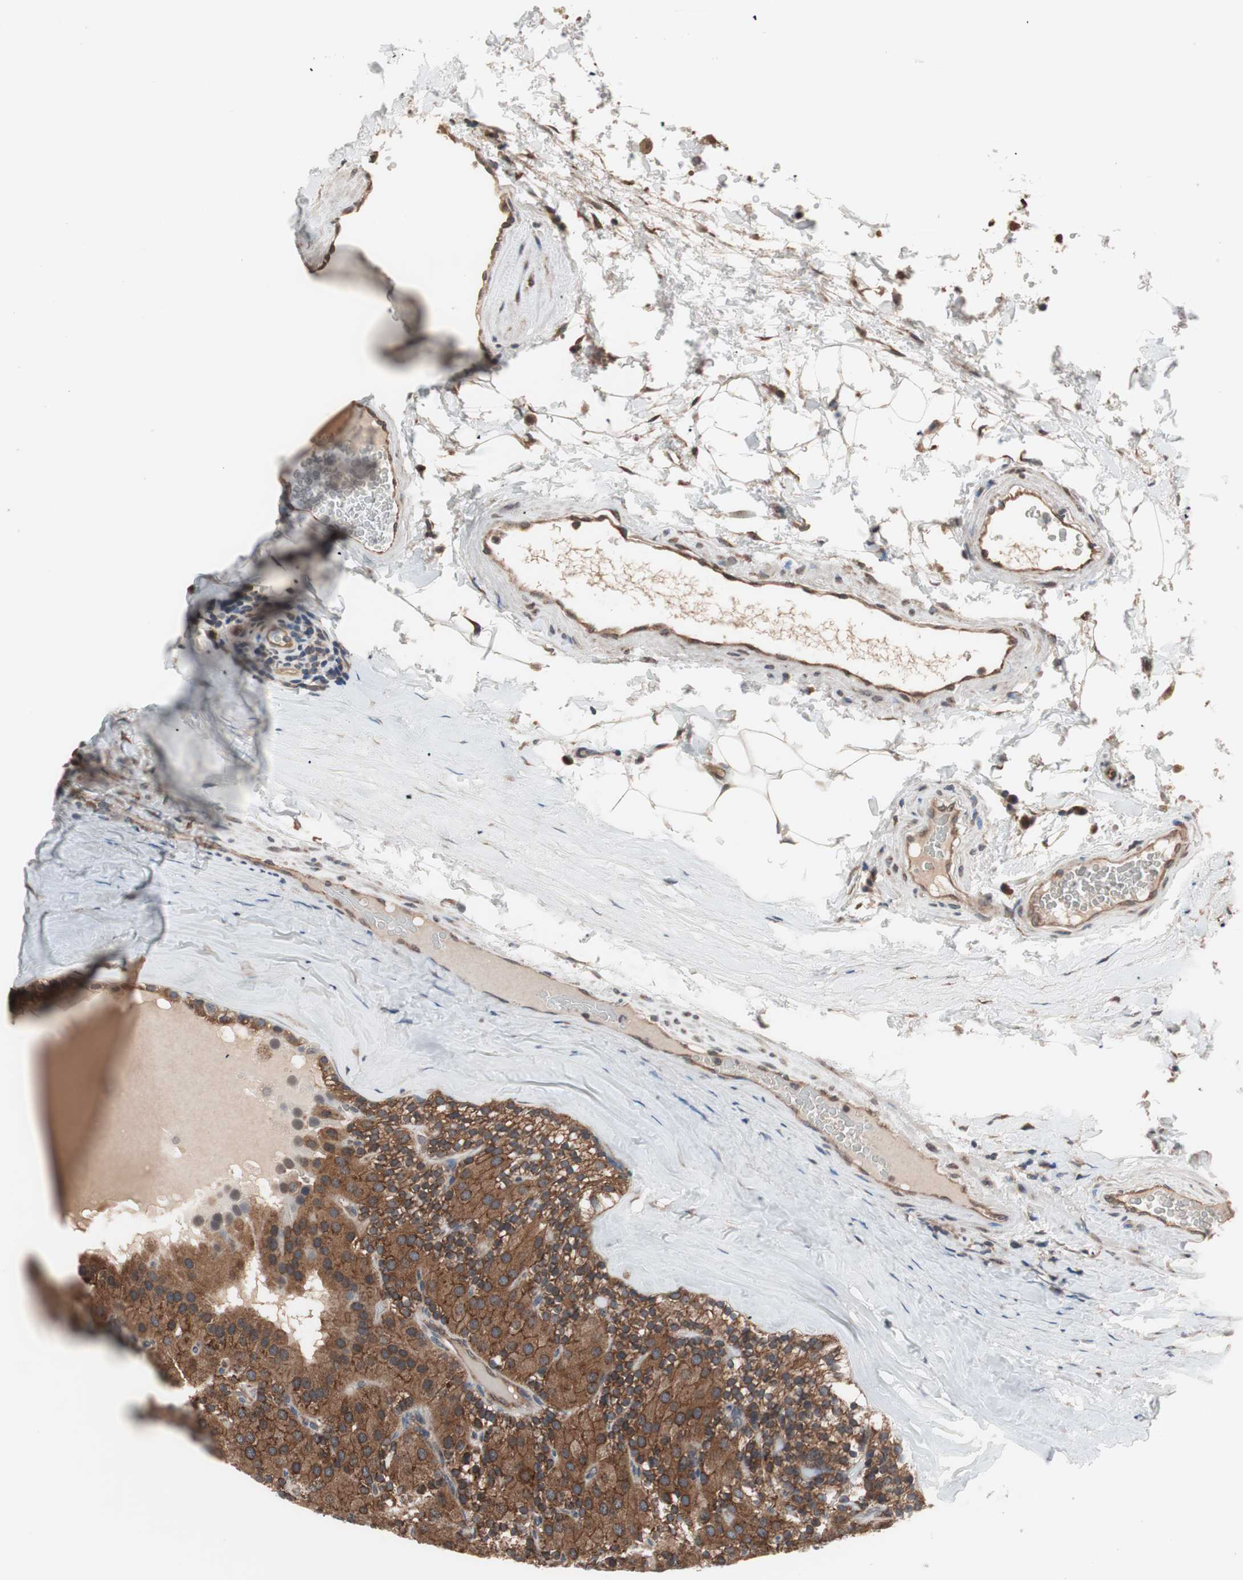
{"staining": {"intensity": "moderate", "quantity": ">75%", "location": "cytoplasmic/membranous"}, "tissue": "parathyroid gland", "cell_type": "Glandular cells", "image_type": "normal", "snomed": [{"axis": "morphology", "description": "Normal tissue, NOS"}, {"axis": "morphology", "description": "Adenoma, NOS"}, {"axis": "topography", "description": "Parathyroid gland"}], "caption": "Immunohistochemistry of normal human parathyroid gland displays medium levels of moderate cytoplasmic/membranous staining in about >75% of glandular cells. (DAB = brown stain, brightfield microscopy at high magnification).", "gene": "IRS1", "patient": {"sex": "female", "age": 86}}